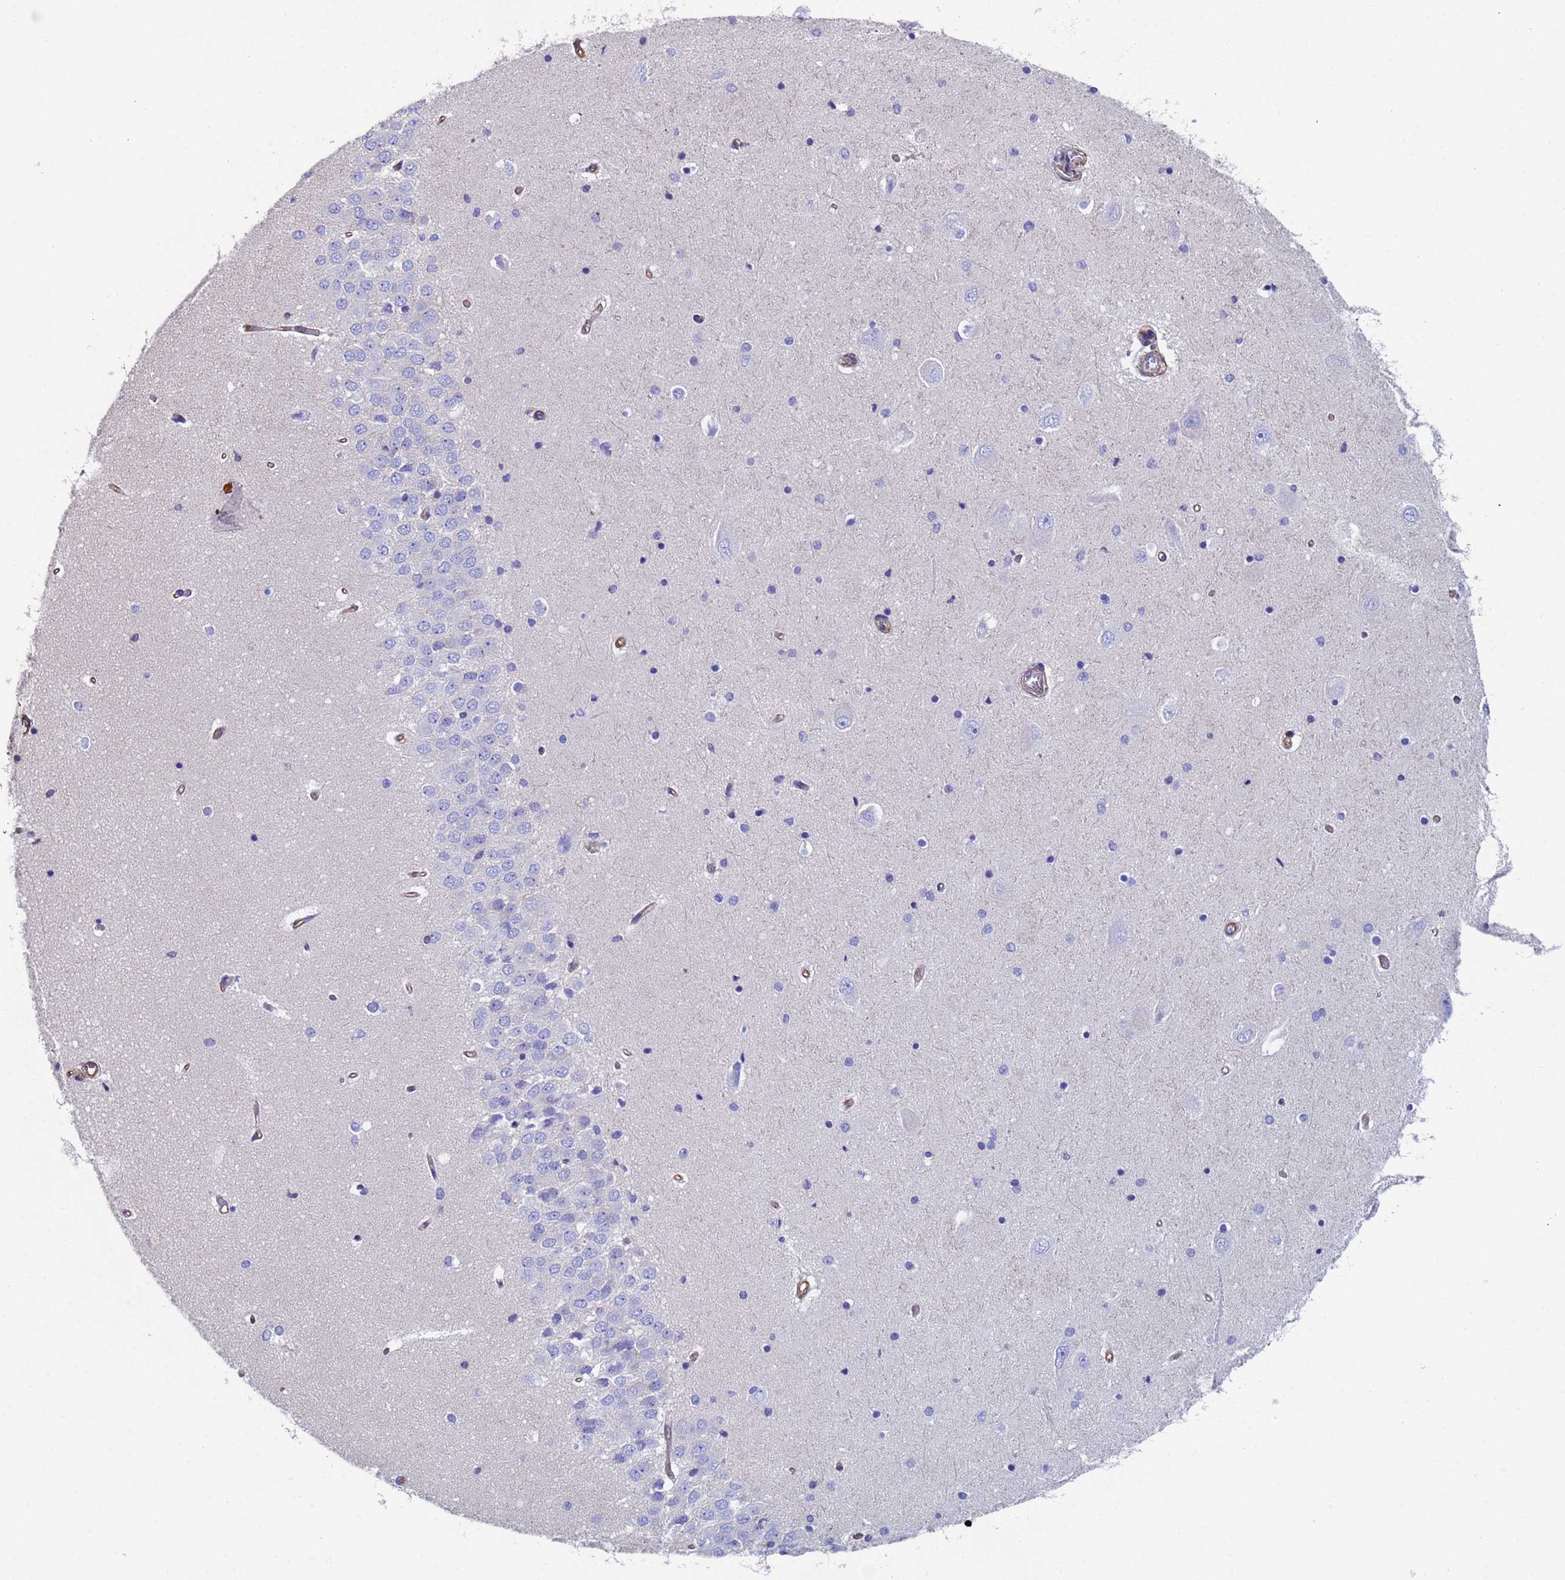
{"staining": {"intensity": "negative", "quantity": "none", "location": "none"}, "tissue": "hippocampus", "cell_type": "Glial cells", "image_type": "normal", "snomed": [{"axis": "morphology", "description": "Normal tissue, NOS"}, {"axis": "topography", "description": "Hippocampus"}], "caption": "A high-resolution image shows immunohistochemistry (IHC) staining of benign hippocampus, which shows no significant staining in glial cells.", "gene": "MYL12A", "patient": {"sex": "male", "age": 45}}